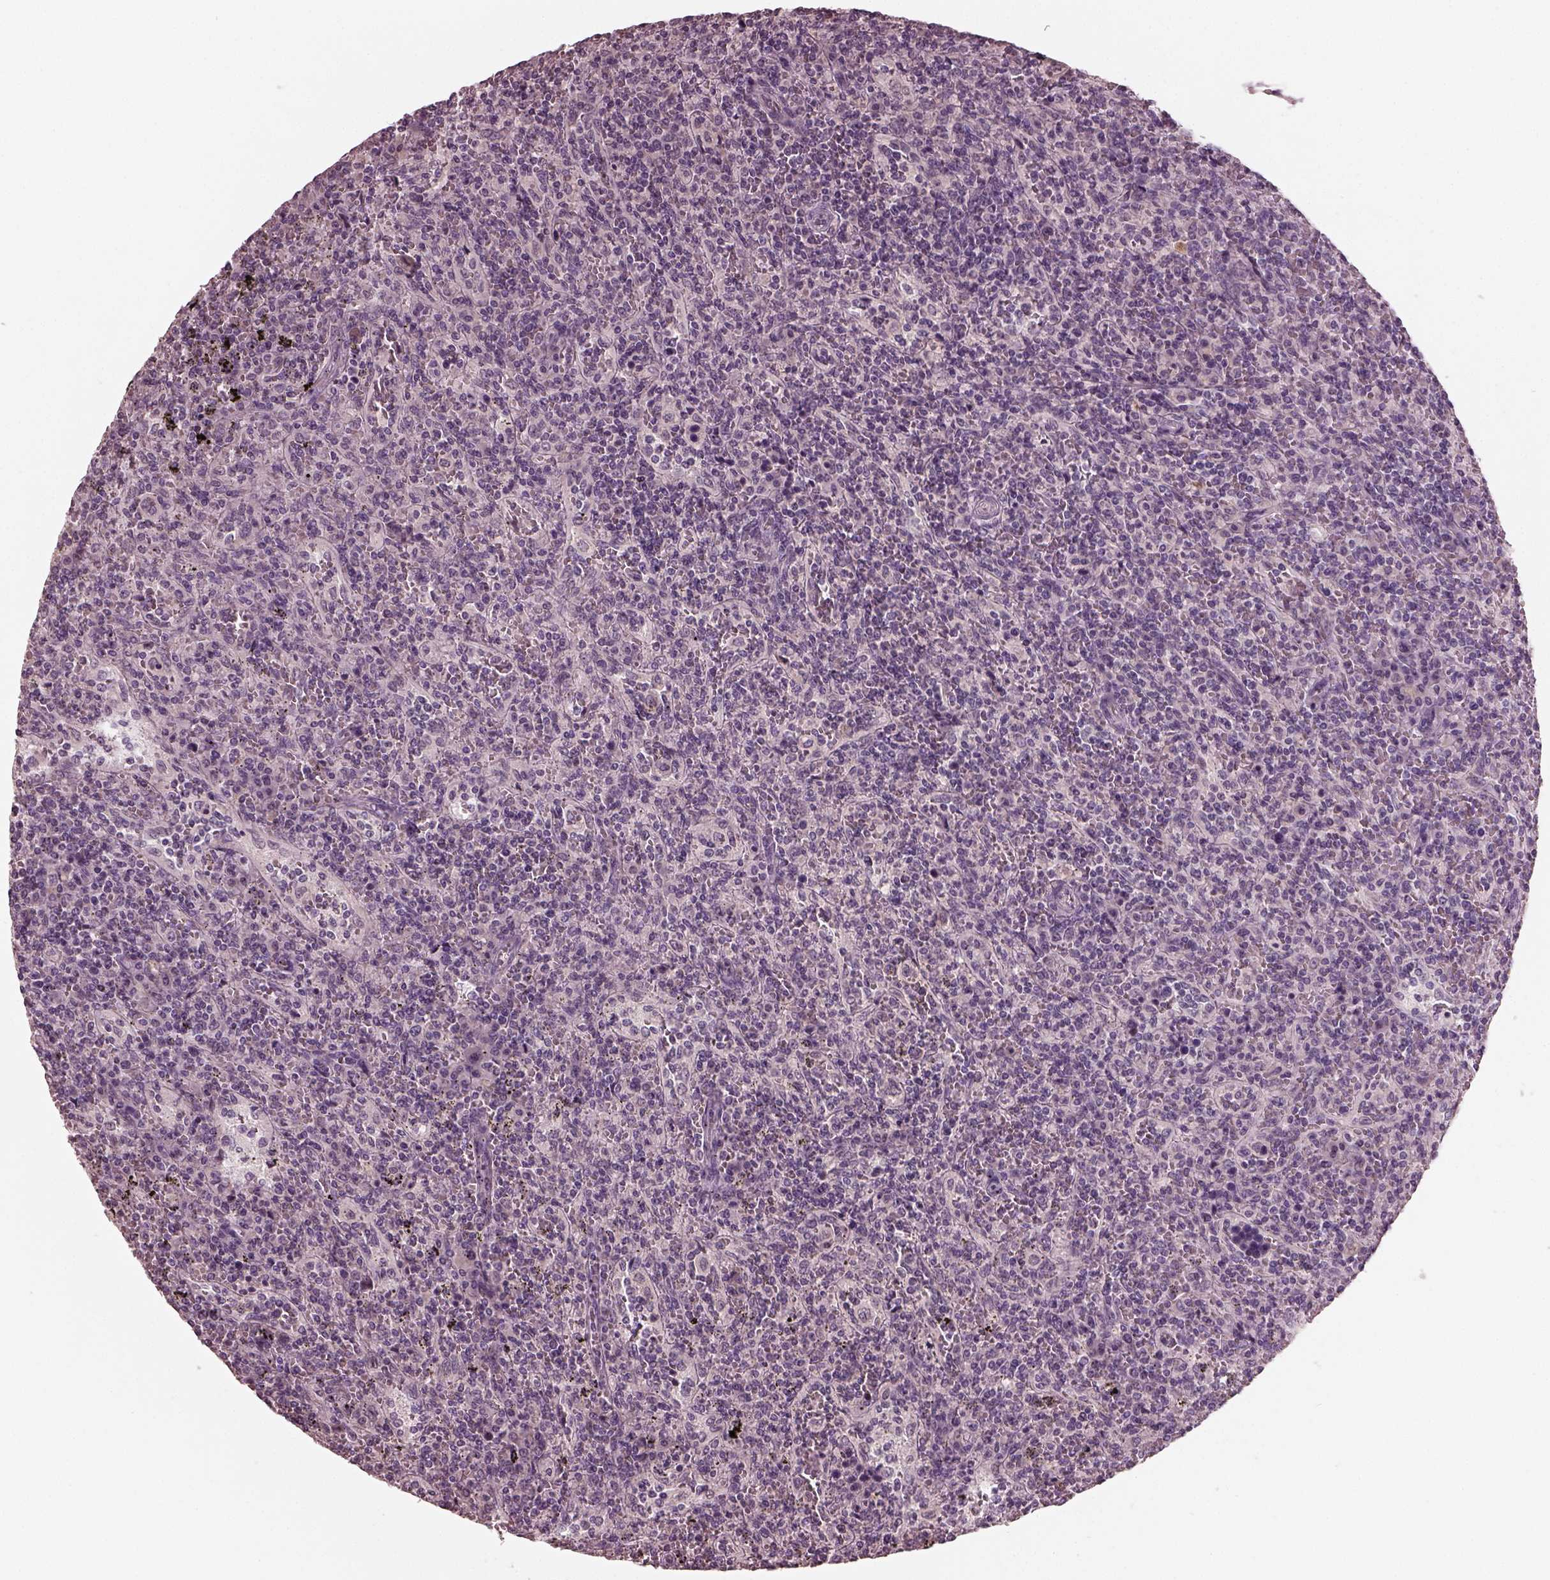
{"staining": {"intensity": "negative", "quantity": "none", "location": "none"}, "tissue": "lymphoma", "cell_type": "Tumor cells", "image_type": "cancer", "snomed": [{"axis": "morphology", "description": "Malignant lymphoma, non-Hodgkin's type, Low grade"}, {"axis": "topography", "description": "Spleen"}], "caption": "Immunohistochemistry (IHC) image of neoplastic tissue: human low-grade malignant lymphoma, non-Hodgkin's type stained with DAB (3,3'-diaminobenzidine) reveals no significant protein expression in tumor cells.", "gene": "RCVRN", "patient": {"sex": "male", "age": 62}}